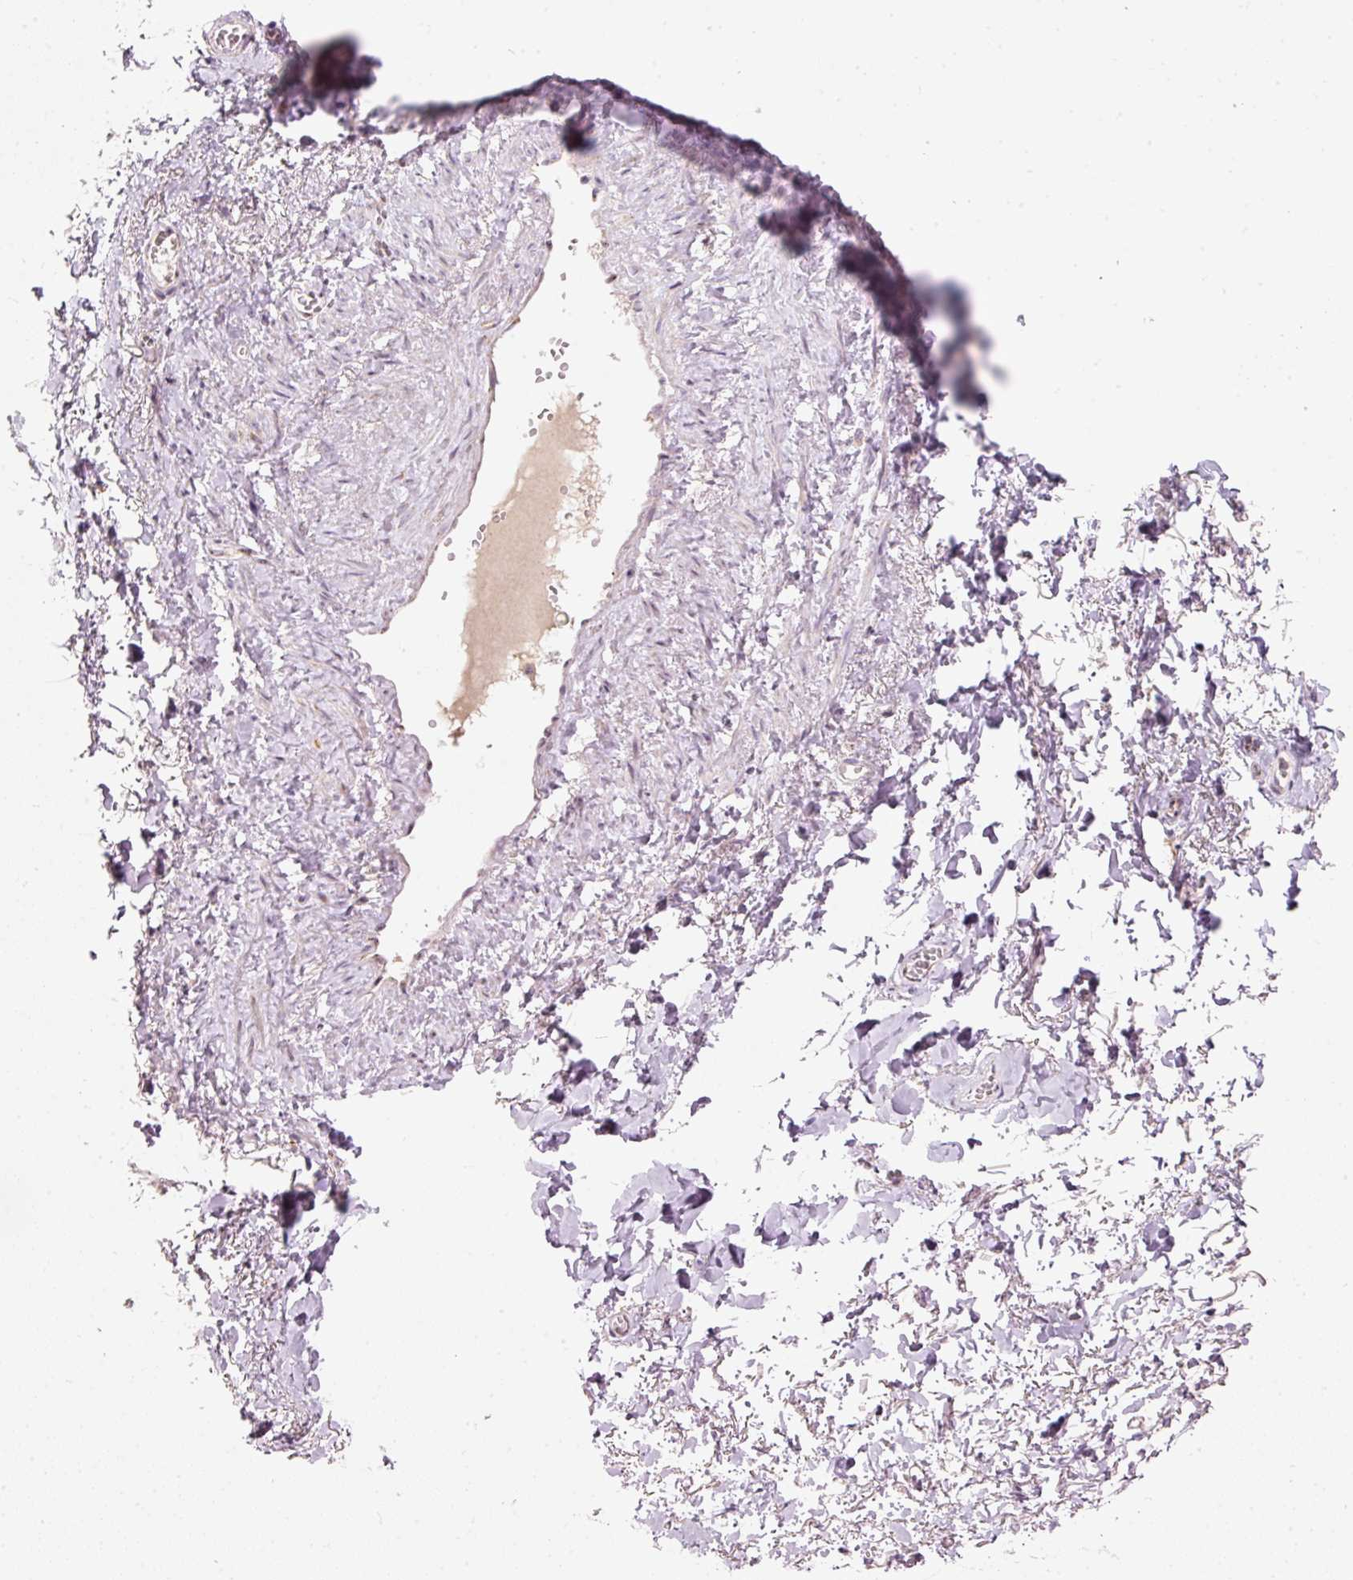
{"staining": {"intensity": "negative", "quantity": "none", "location": "none"}, "tissue": "adipose tissue", "cell_type": "Adipocytes", "image_type": "normal", "snomed": [{"axis": "morphology", "description": "Normal tissue, NOS"}, {"axis": "topography", "description": "Vulva"}, {"axis": "topography", "description": "Vagina"}, {"axis": "topography", "description": "Peripheral nerve tissue"}], "caption": "Adipocytes show no significant positivity in normal adipose tissue. (Brightfield microscopy of DAB immunohistochemistry at high magnification).", "gene": "RNF39", "patient": {"sex": "female", "age": 66}}